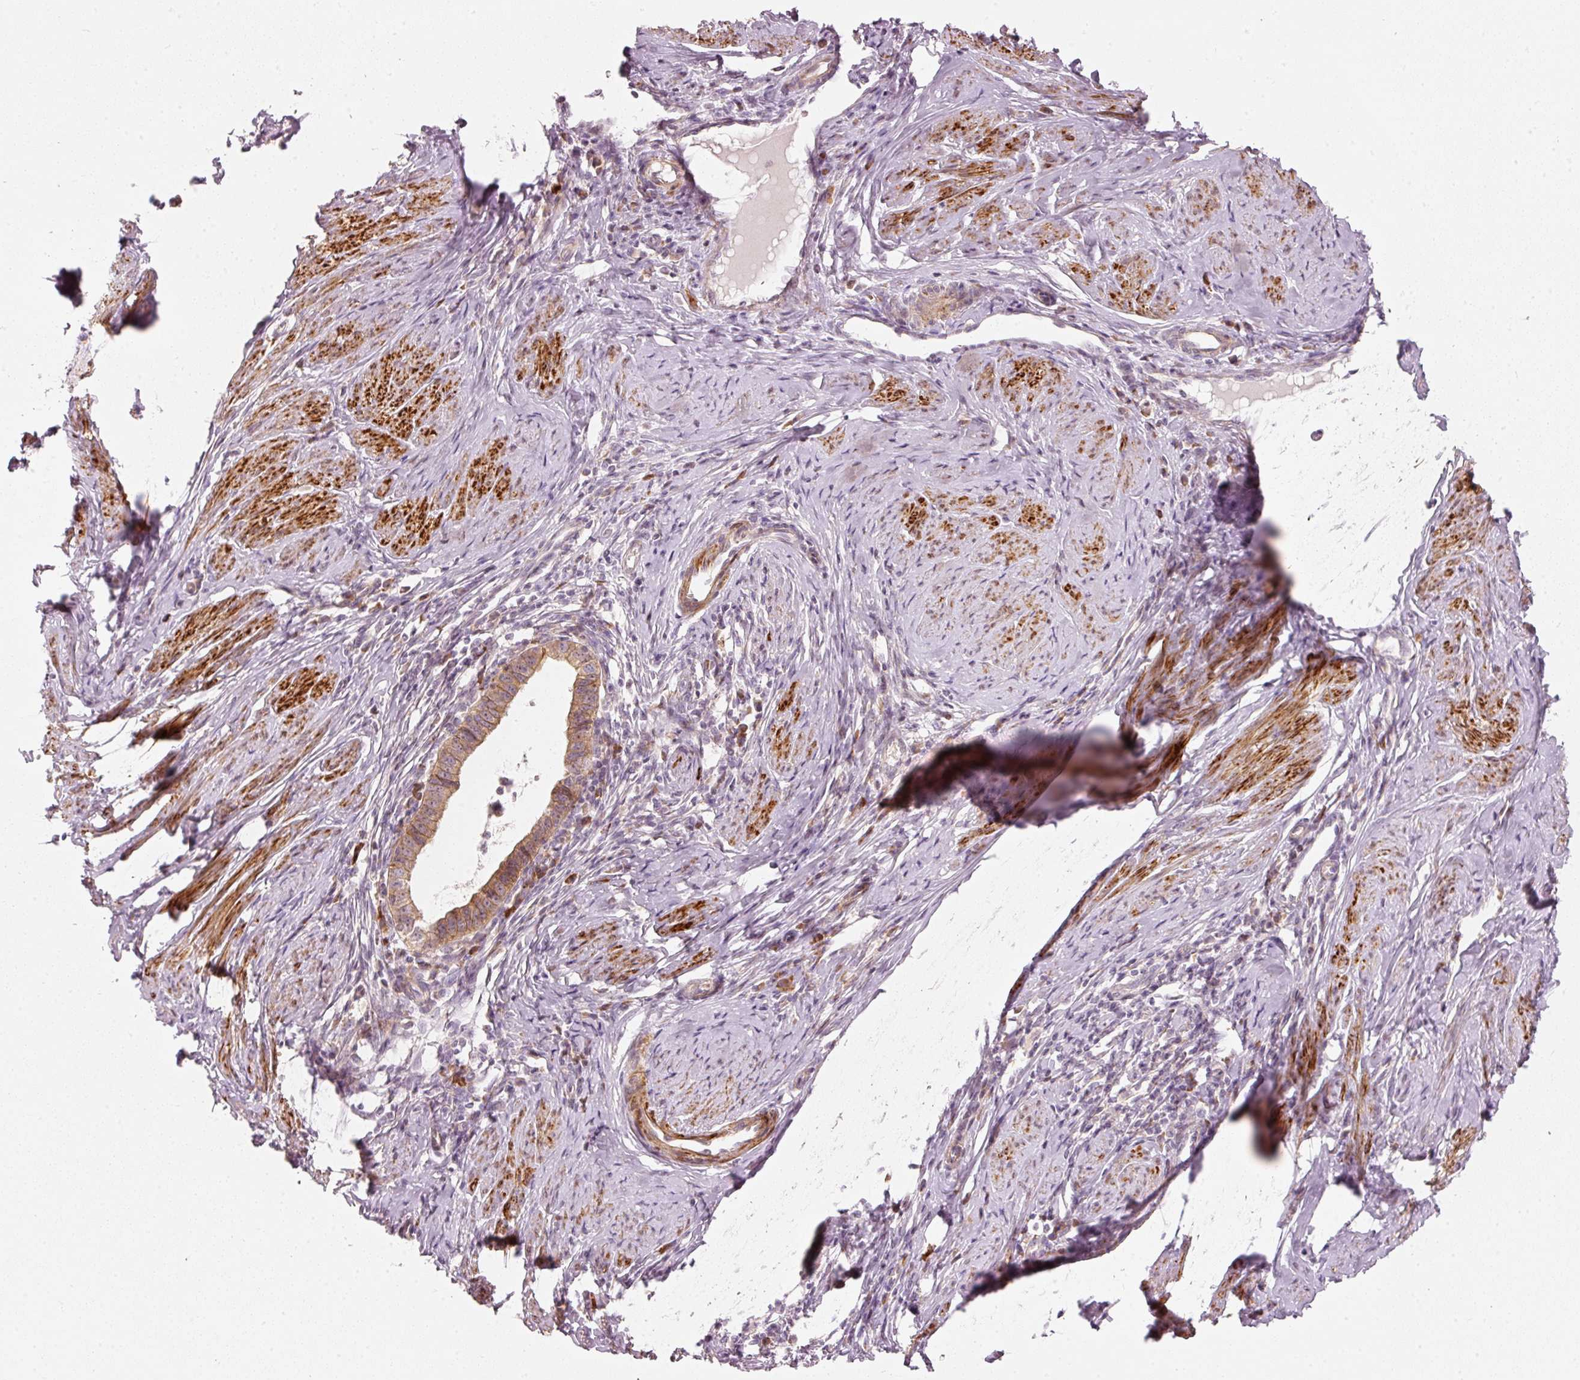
{"staining": {"intensity": "weak", "quantity": ">75%", "location": "cytoplasmic/membranous"}, "tissue": "cervical cancer", "cell_type": "Tumor cells", "image_type": "cancer", "snomed": [{"axis": "morphology", "description": "Adenocarcinoma, NOS"}, {"axis": "topography", "description": "Cervix"}], "caption": "Immunohistochemical staining of adenocarcinoma (cervical) demonstrates low levels of weak cytoplasmic/membranous protein positivity in approximately >75% of tumor cells.", "gene": "KCNQ1", "patient": {"sex": "female", "age": 36}}